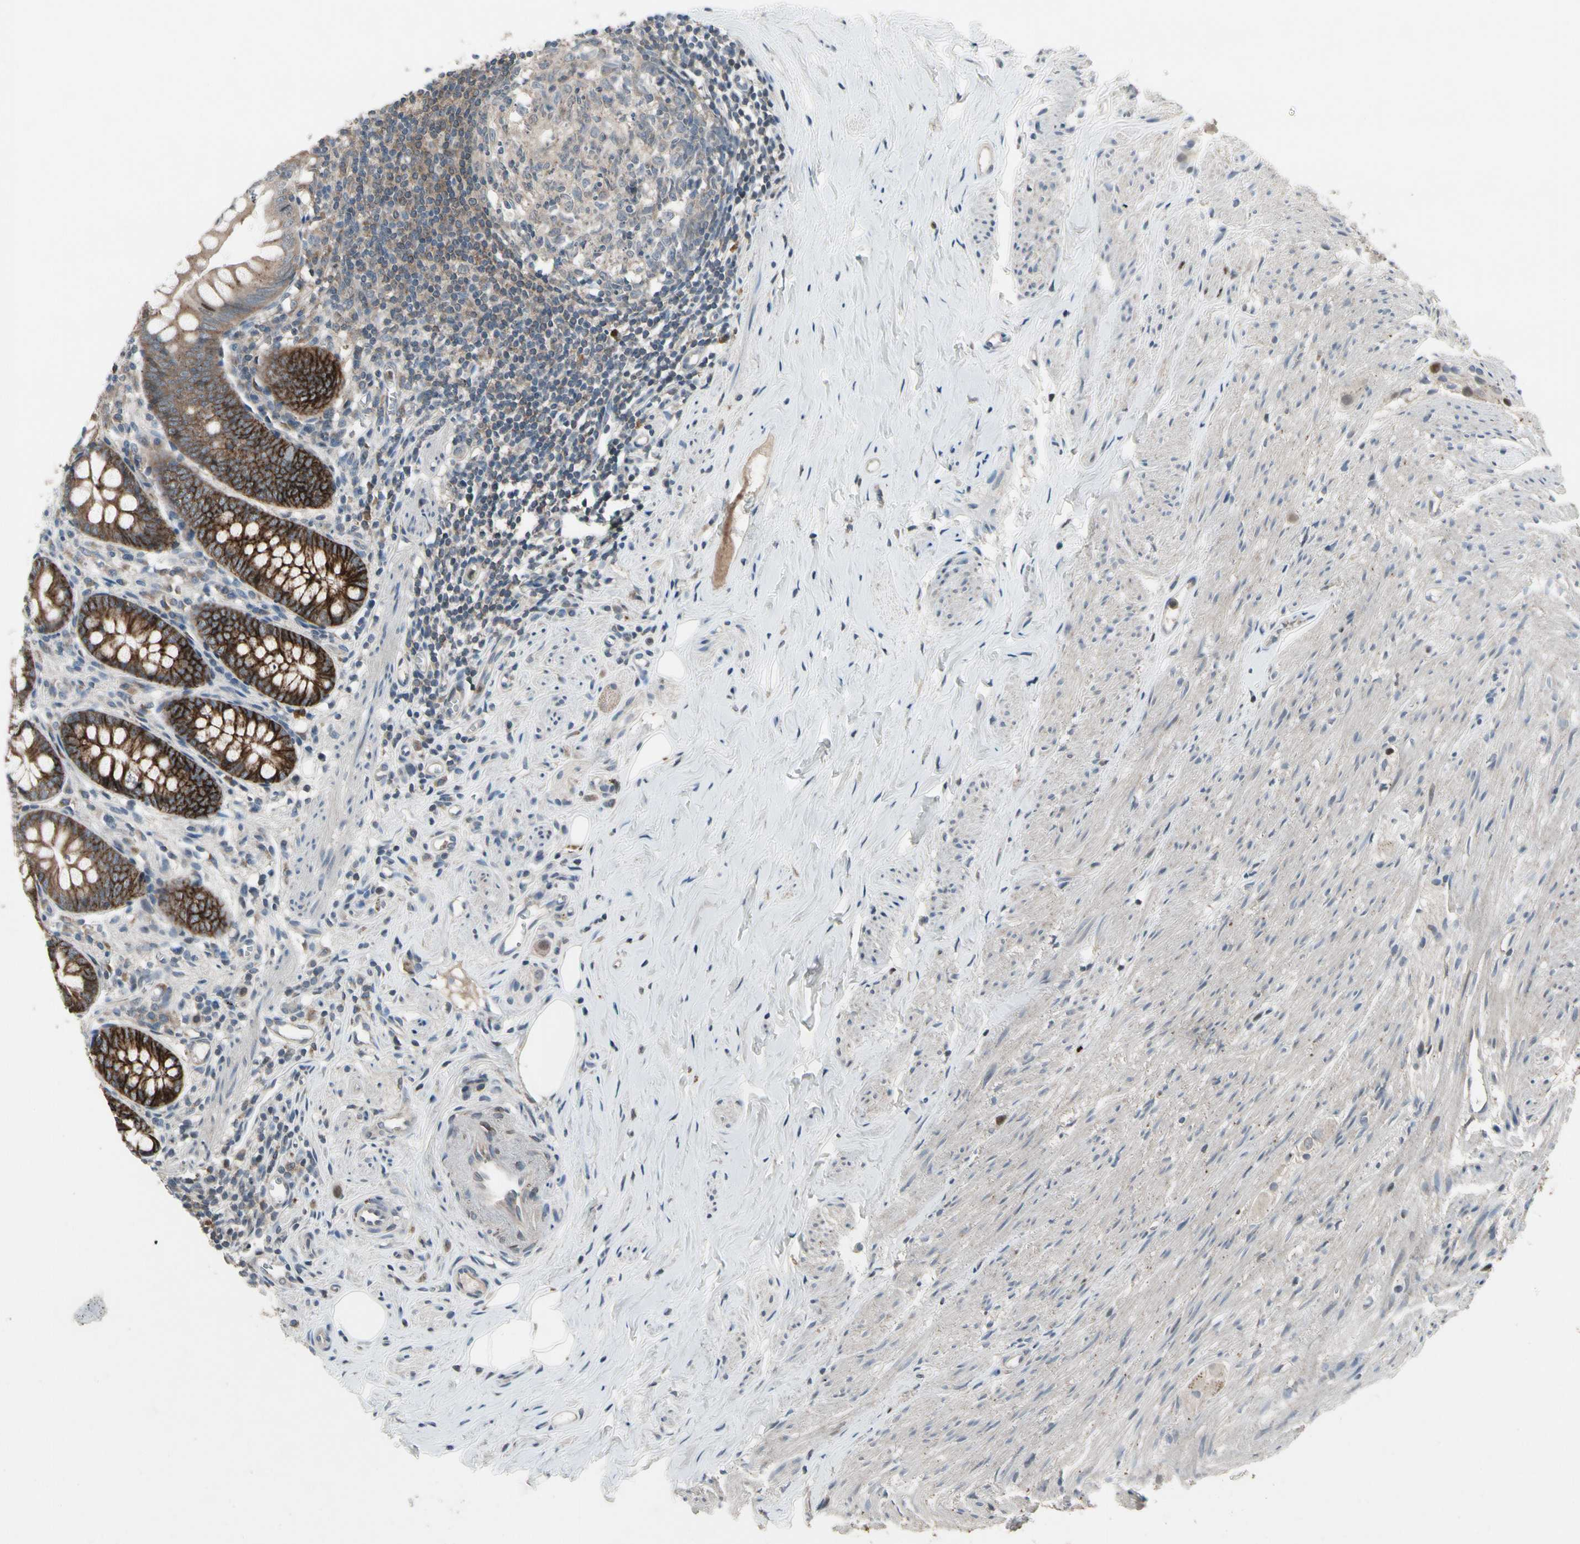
{"staining": {"intensity": "strong", "quantity": ">75%", "location": "cytoplasmic/membranous"}, "tissue": "appendix", "cell_type": "Glandular cells", "image_type": "normal", "snomed": [{"axis": "morphology", "description": "Normal tissue, NOS"}, {"axis": "topography", "description": "Appendix"}], "caption": "Glandular cells reveal high levels of strong cytoplasmic/membranous positivity in about >75% of cells in benign human appendix.", "gene": "NMI", "patient": {"sex": "female", "age": 77}}